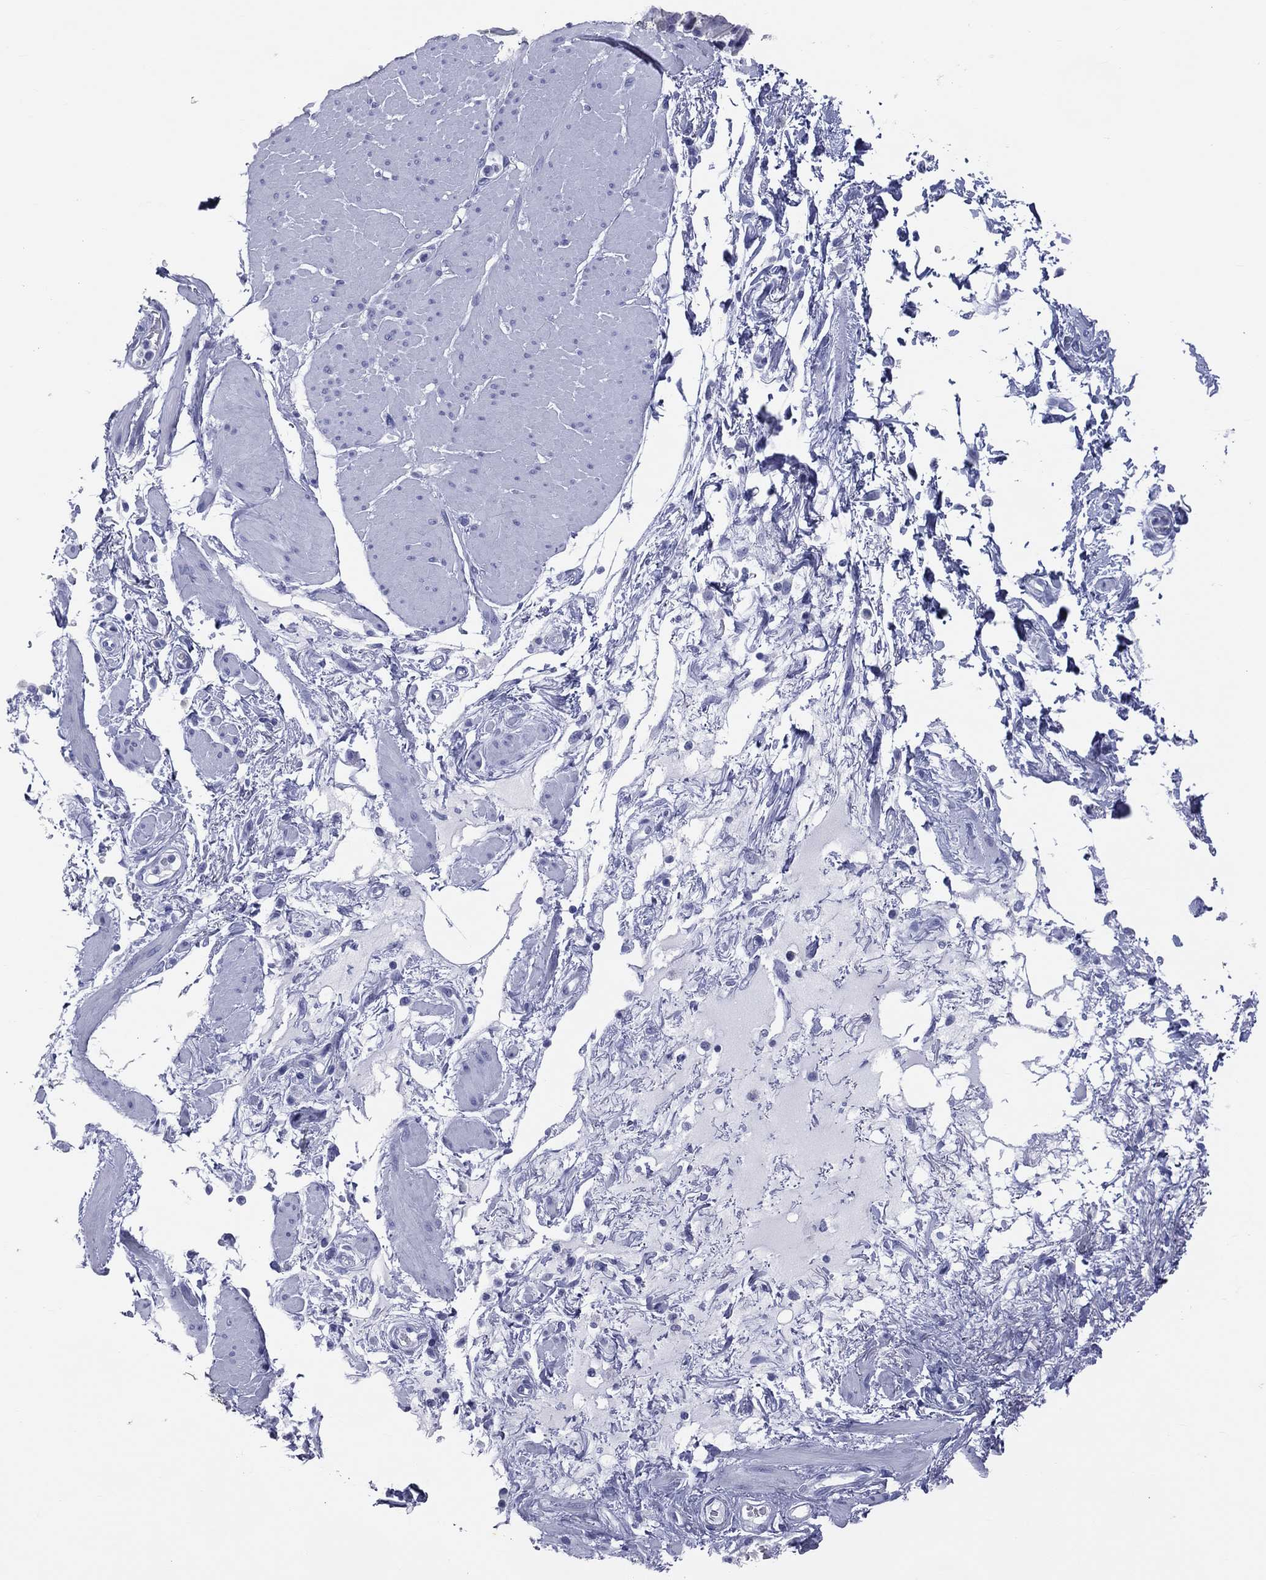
{"staining": {"intensity": "negative", "quantity": "none", "location": "none"}, "tissue": "smooth muscle", "cell_type": "Smooth muscle cells", "image_type": "normal", "snomed": [{"axis": "morphology", "description": "Normal tissue, NOS"}, {"axis": "topography", "description": "Smooth muscle"}, {"axis": "topography", "description": "Anal"}], "caption": "DAB (3,3'-diaminobenzidine) immunohistochemical staining of normal human smooth muscle demonstrates no significant positivity in smooth muscle cells.", "gene": "MLN", "patient": {"sex": "male", "age": 83}}